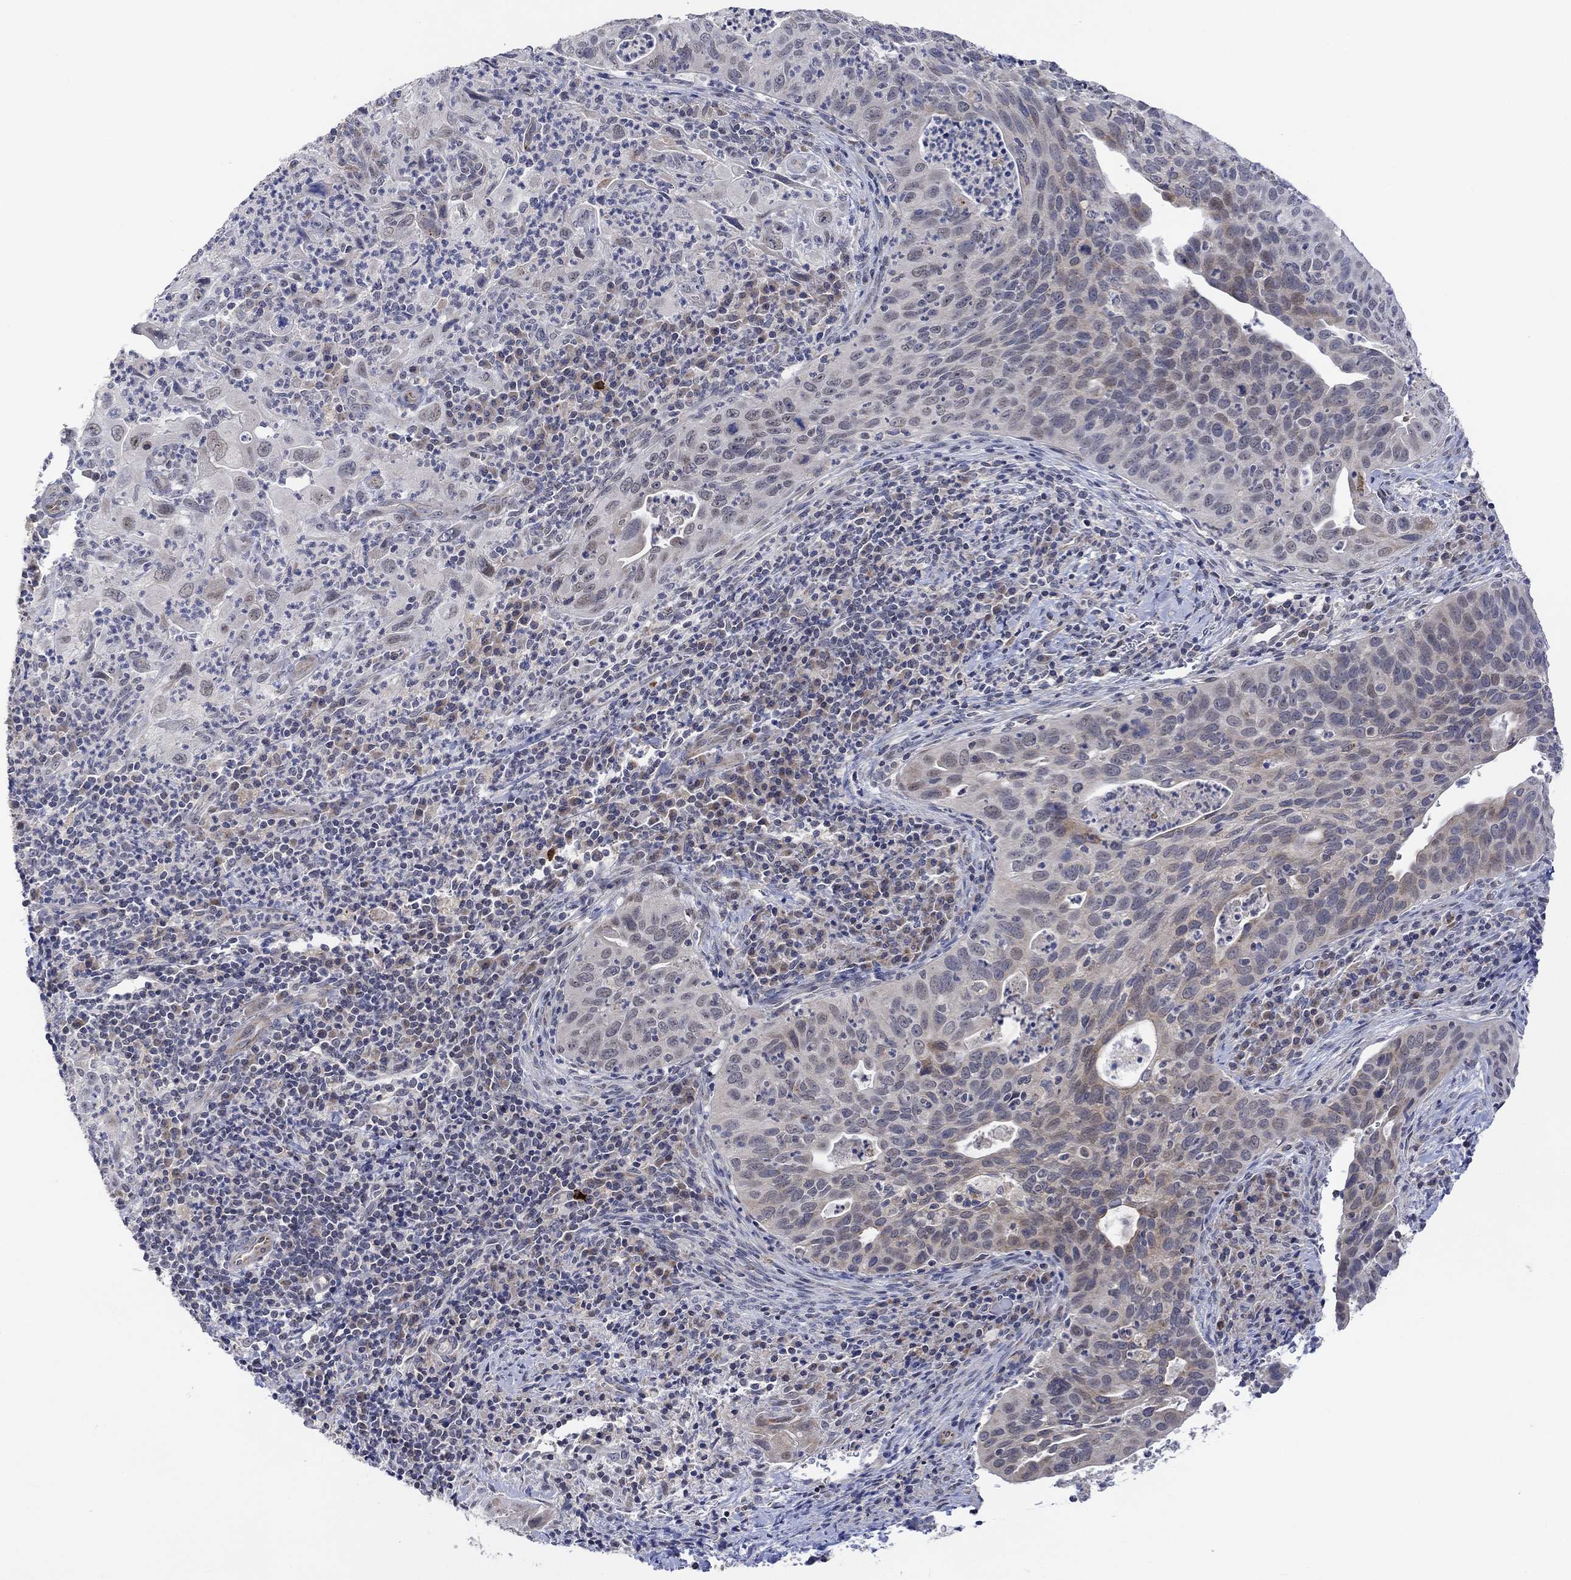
{"staining": {"intensity": "weak", "quantity": "<25%", "location": "cytoplasmic/membranous"}, "tissue": "cervical cancer", "cell_type": "Tumor cells", "image_type": "cancer", "snomed": [{"axis": "morphology", "description": "Squamous cell carcinoma, NOS"}, {"axis": "topography", "description": "Cervix"}], "caption": "Immunohistochemistry photomicrograph of neoplastic tissue: cervical cancer stained with DAB (3,3'-diaminobenzidine) reveals no significant protein expression in tumor cells.", "gene": "SLC48A1", "patient": {"sex": "female", "age": 26}}